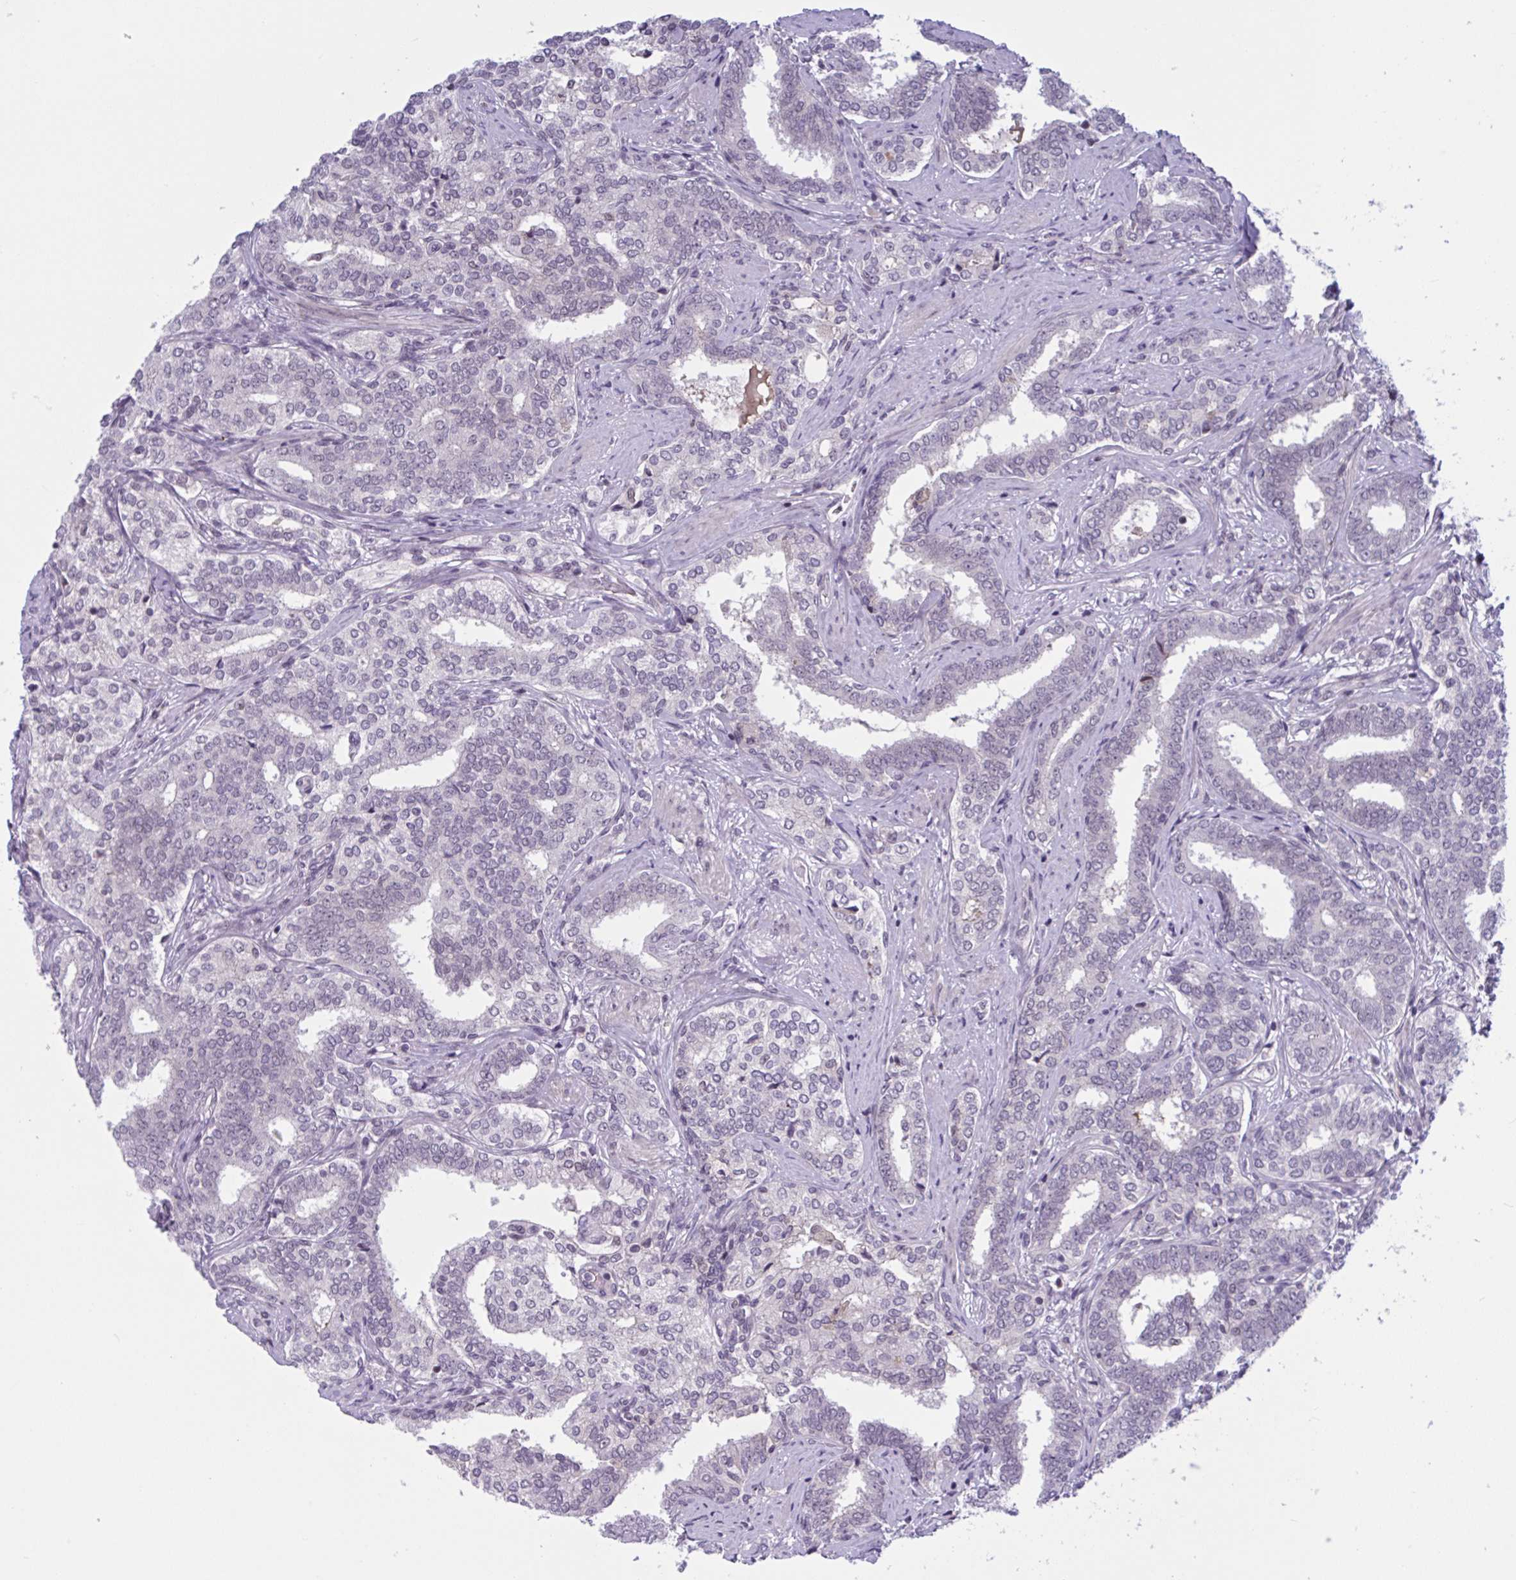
{"staining": {"intensity": "negative", "quantity": "none", "location": "none"}, "tissue": "prostate cancer", "cell_type": "Tumor cells", "image_type": "cancer", "snomed": [{"axis": "morphology", "description": "Adenocarcinoma, High grade"}, {"axis": "topography", "description": "Prostate"}], "caption": "A histopathology image of adenocarcinoma (high-grade) (prostate) stained for a protein shows no brown staining in tumor cells.", "gene": "TTC7B", "patient": {"sex": "male", "age": 72}}